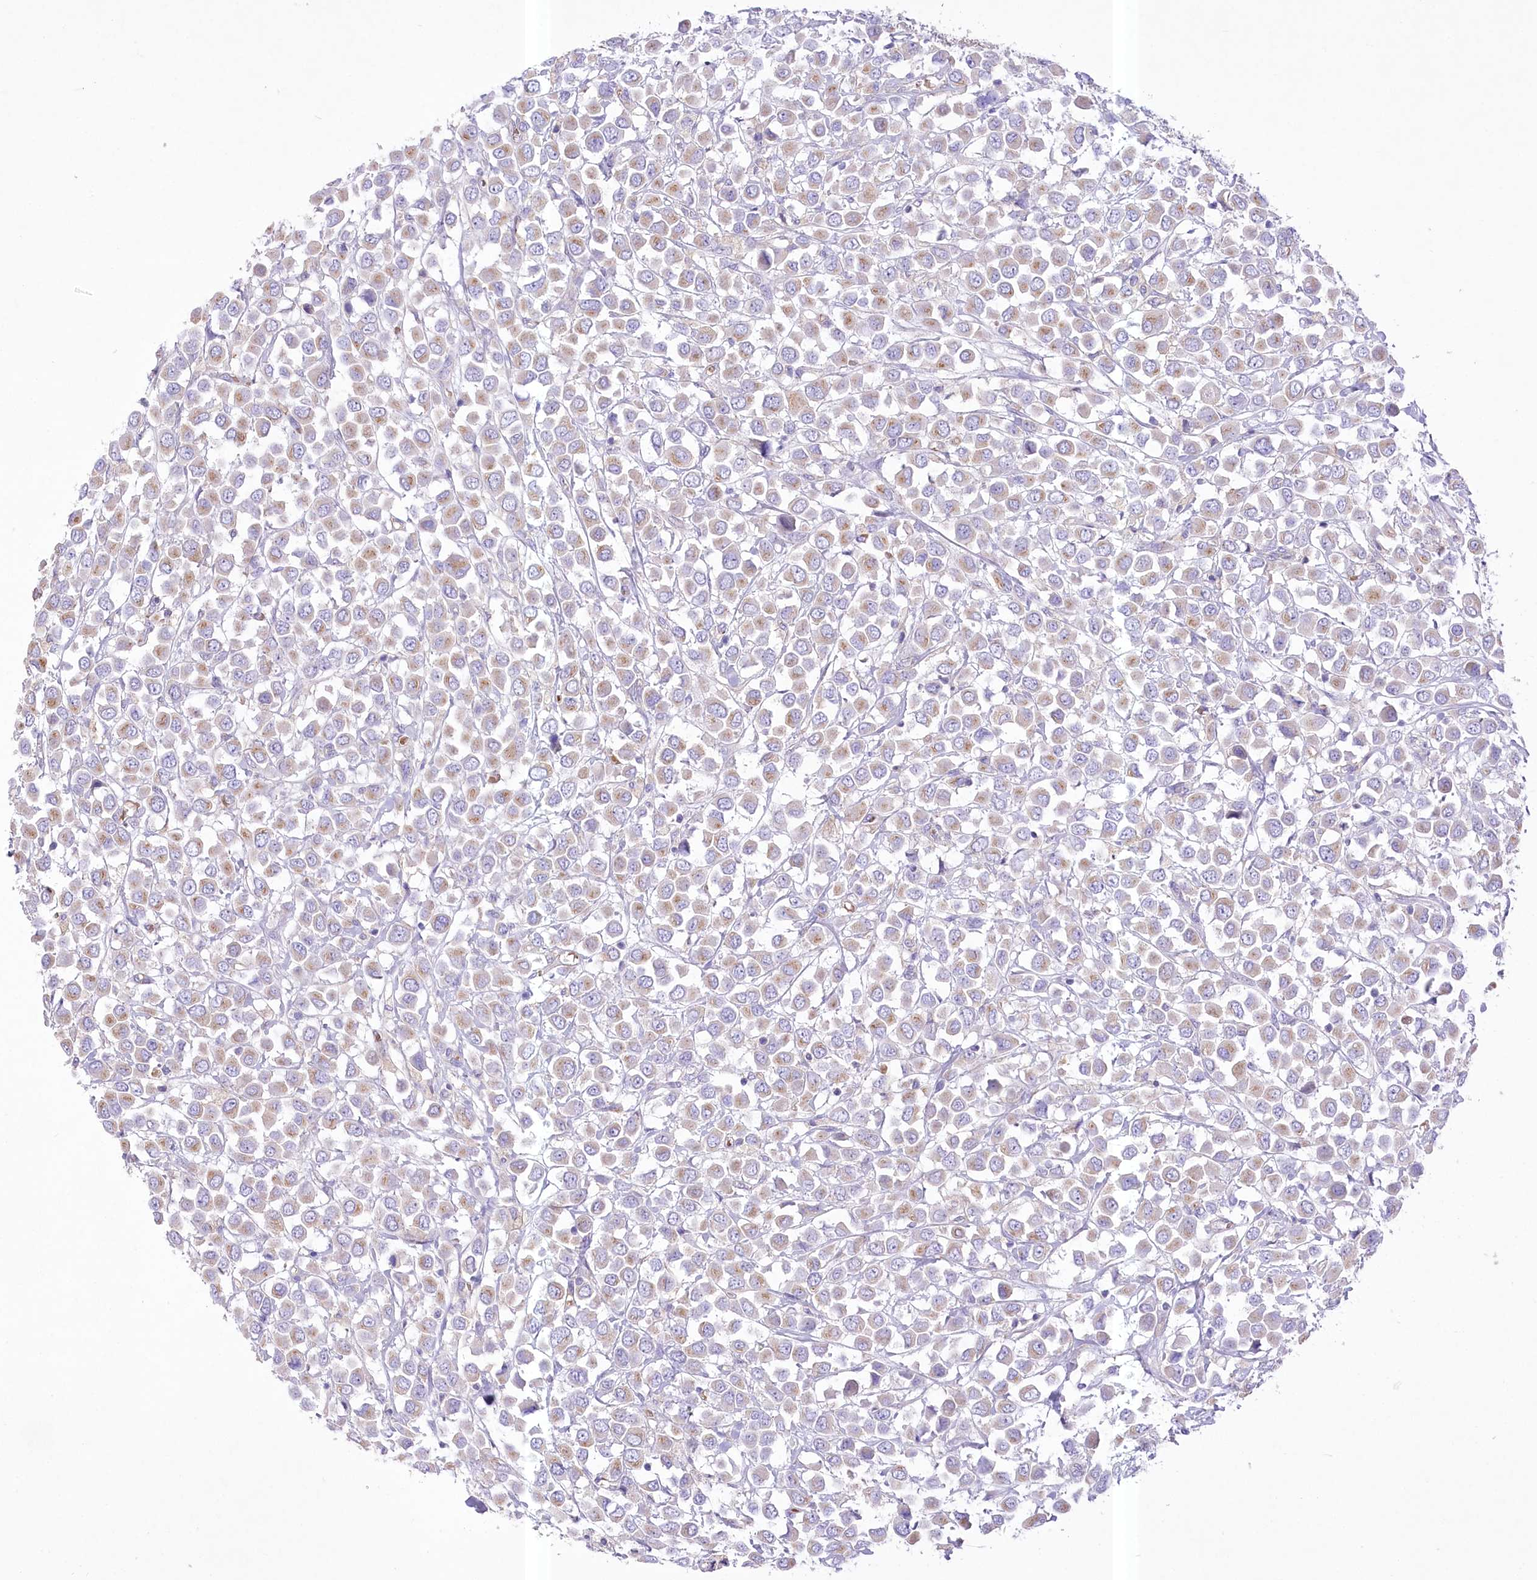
{"staining": {"intensity": "weak", "quantity": ">75%", "location": "cytoplasmic/membranous"}, "tissue": "breast cancer", "cell_type": "Tumor cells", "image_type": "cancer", "snomed": [{"axis": "morphology", "description": "Duct carcinoma"}, {"axis": "topography", "description": "Breast"}], "caption": "Immunohistochemical staining of human intraductal carcinoma (breast) displays low levels of weak cytoplasmic/membranous expression in approximately >75% of tumor cells.", "gene": "PRSS53", "patient": {"sex": "female", "age": 61}}